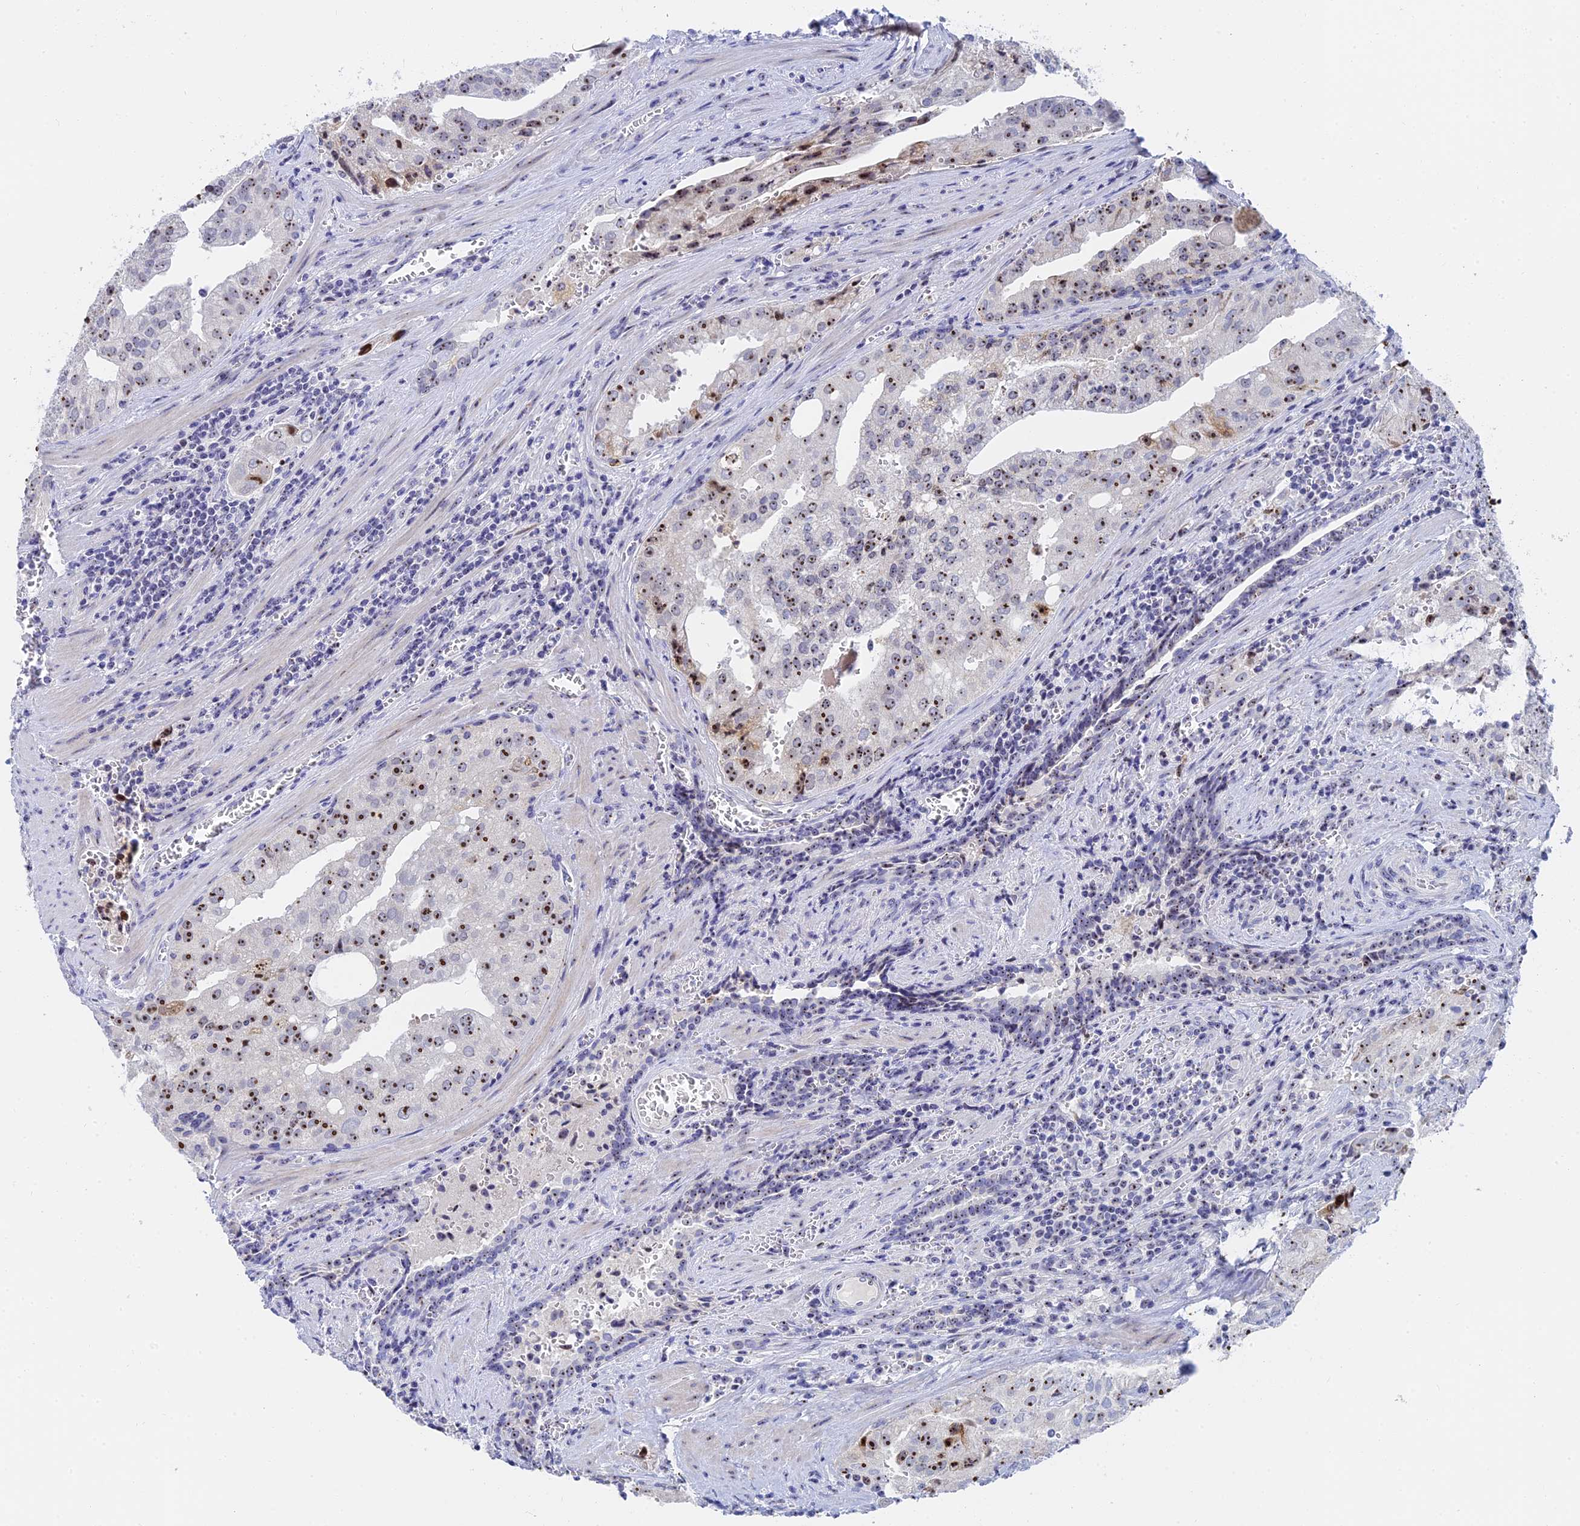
{"staining": {"intensity": "strong", "quantity": "<25%", "location": "nuclear"}, "tissue": "prostate cancer", "cell_type": "Tumor cells", "image_type": "cancer", "snomed": [{"axis": "morphology", "description": "Adenocarcinoma, High grade"}, {"axis": "topography", "description": "Prostate"}], "caption": "DAB (3,3'-diaminobenzidine) immunohistochemical staining of human prostate cancer (high-grade adenocarcinoma) exhibits strong nuclear protein expression in approximately <25% of tumor cells. Using DAB (3,3'-diaminobenzidine) (brown) and hematoxylin (blue) stains, captured at high magnification using brightfield microscopy.", "gene": "RSL1D1", "patient": {"sex": "male", "age": 68}}